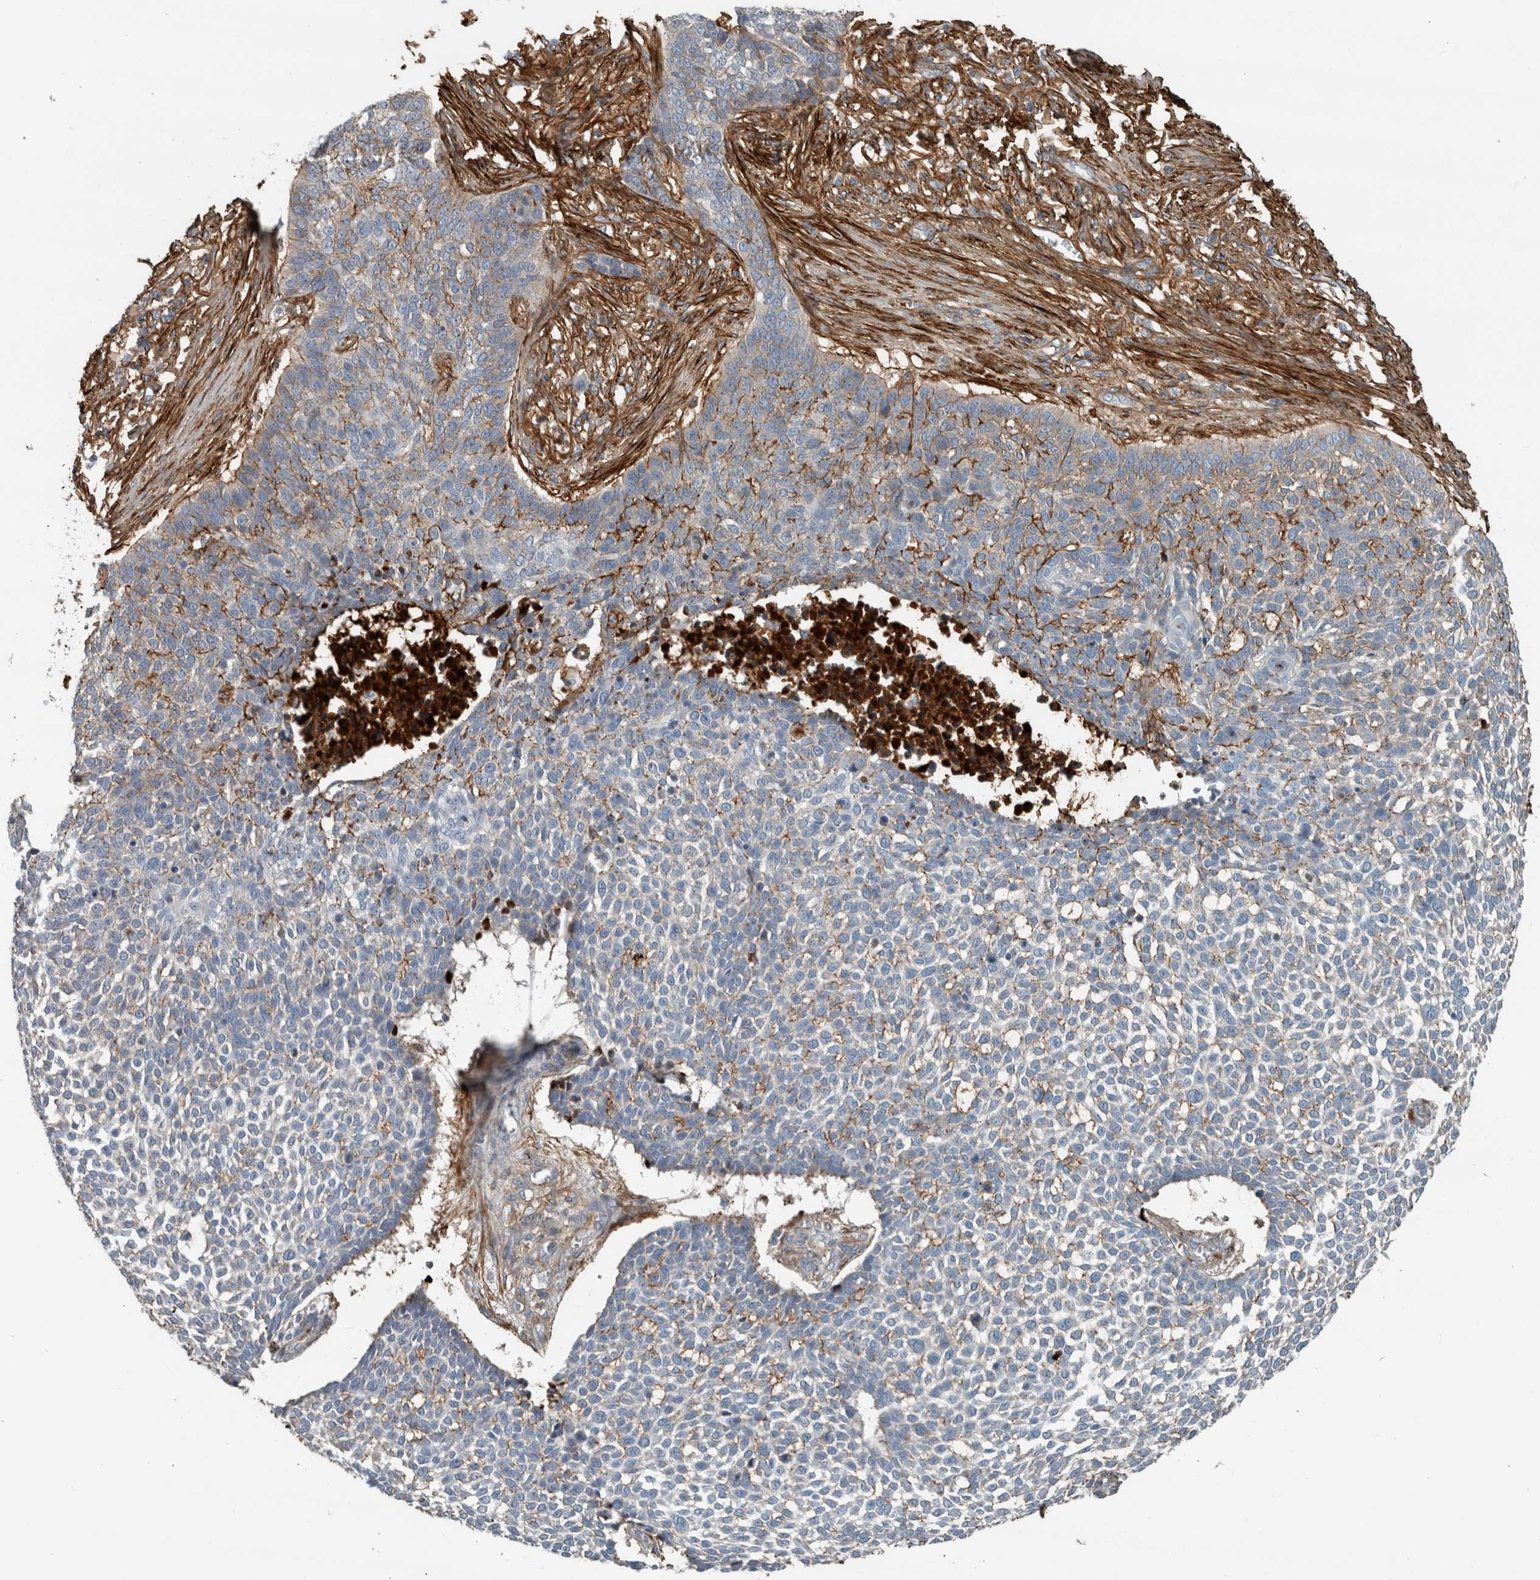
{"staining": {"intensity": "weak", "quantity": "25%-75%", "location": "cytoplasmic/membranous"}, "tissue": "skin cancer", "cell_type": "Tumor cells", "image_type": "cancer", "snomed": [{"axis": "morphology", "description": "Basal cell carcinoma"}, {"axis": "topography", "description": "Skin"}], "caption": "Approximately 25%-75% of tumor cells in basal cell carcinoma (skin) demonstrate weak cytoplasmic/membranous protein staining as visualized by brown immunohistochemical staining.", "gene": "FN1", "patient": {"sex": "male", "age": 85}}